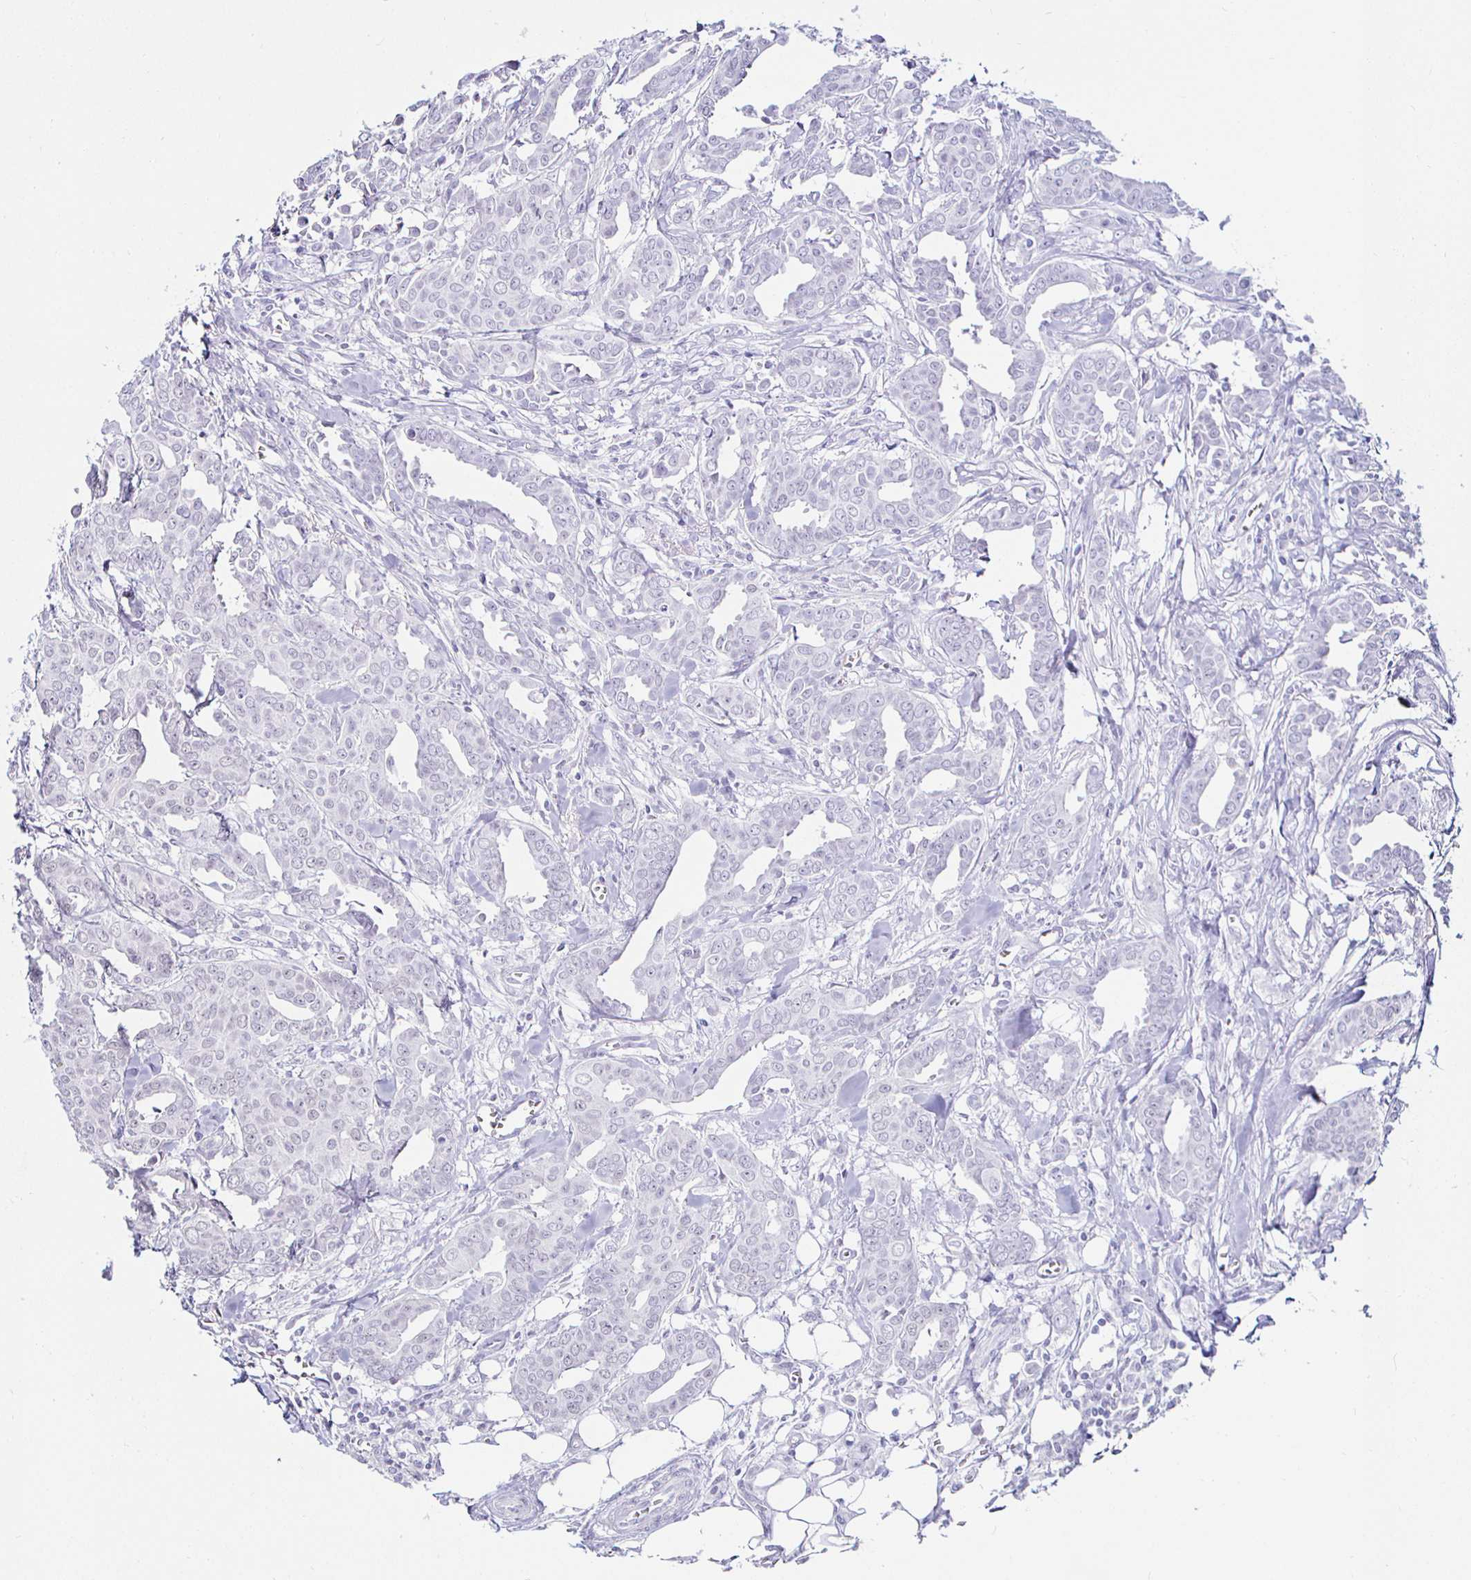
{"staining": {"intensity": "weak", "quantity": "<25%", "location": "nuclear"}, "tissue": "breast cancer", "cell_type": "Tumor cells", "image_type": "cancer", "snomed": [{"axis": "morphology", "description": "Duct carcinoma"}, {"axis": "topography", "description": "Breast"}], "caption": "Immunohistochemistry of breast cancer reveals no staining in tumor cells.", "gene": "MLH1", "patient": {"sex": "female", "age": 45}}